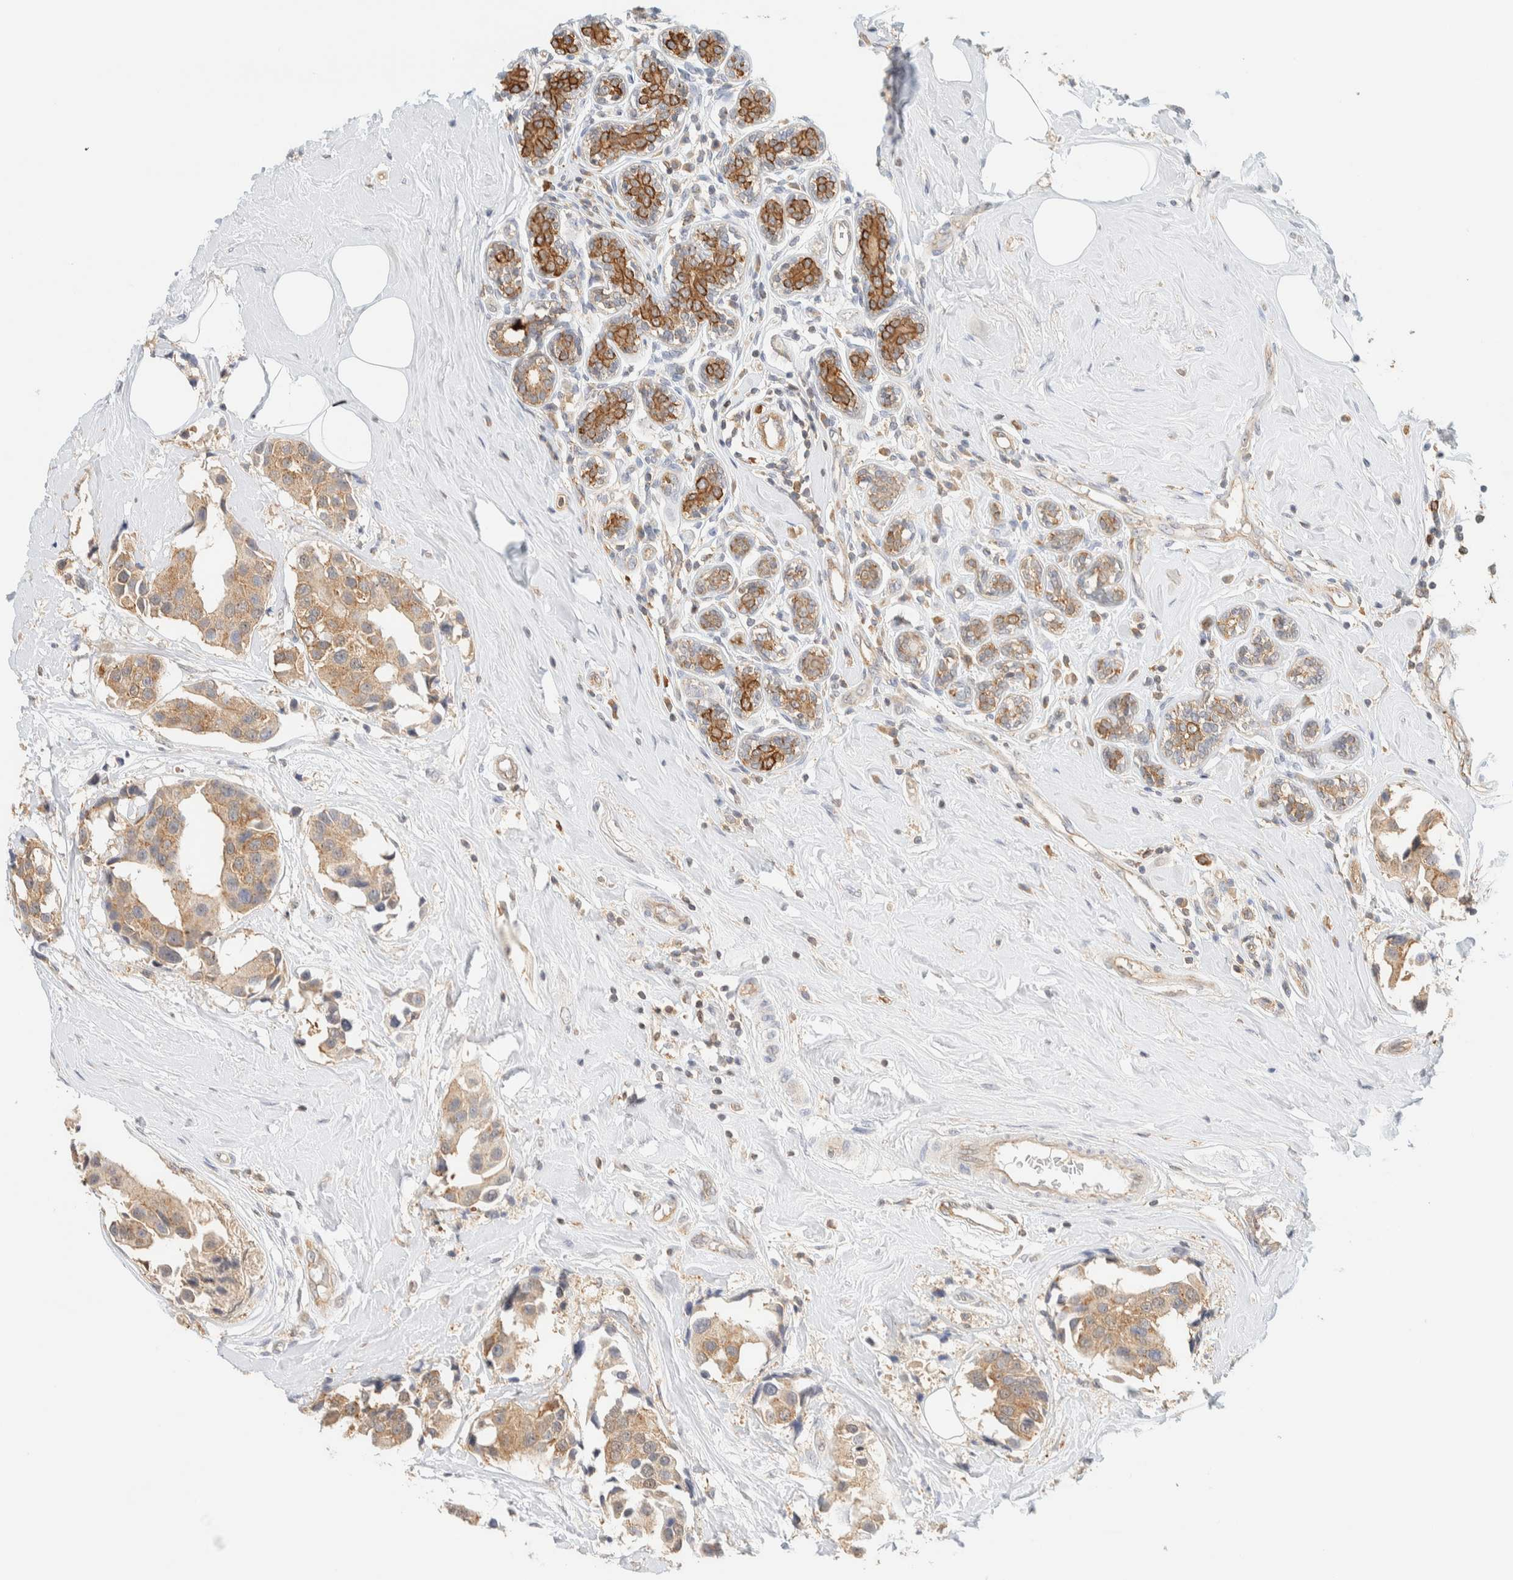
{"staining": {"intensity": "moderate", "quantity": ">75%", "location": "cytoplasmic/membranous"}, "tissue": "breast cancer", "cell_type": "Tumor cells", "image_type": "cancer", "snomed": [{"axis": "morphology", "description": "Normal tissue, NOS"}, {"axis": "morphology", "description": "Duct carcinoma"}, {"axis": "topography", "description": "Breast"}], "caption": "IHC histopathology image of neoplastic tissue: breast infiltrating ductal carcinoma stained using immunohistochemistry (IHC) displays medium levels of moderate protein expression localized specifically in the cytoplasmic/membranous of tumor cells, appearing as a cytoplasmic/membranous brown color.", "gene": "TBC1D8B", "patient": {"sex": "female", "age": 39}}